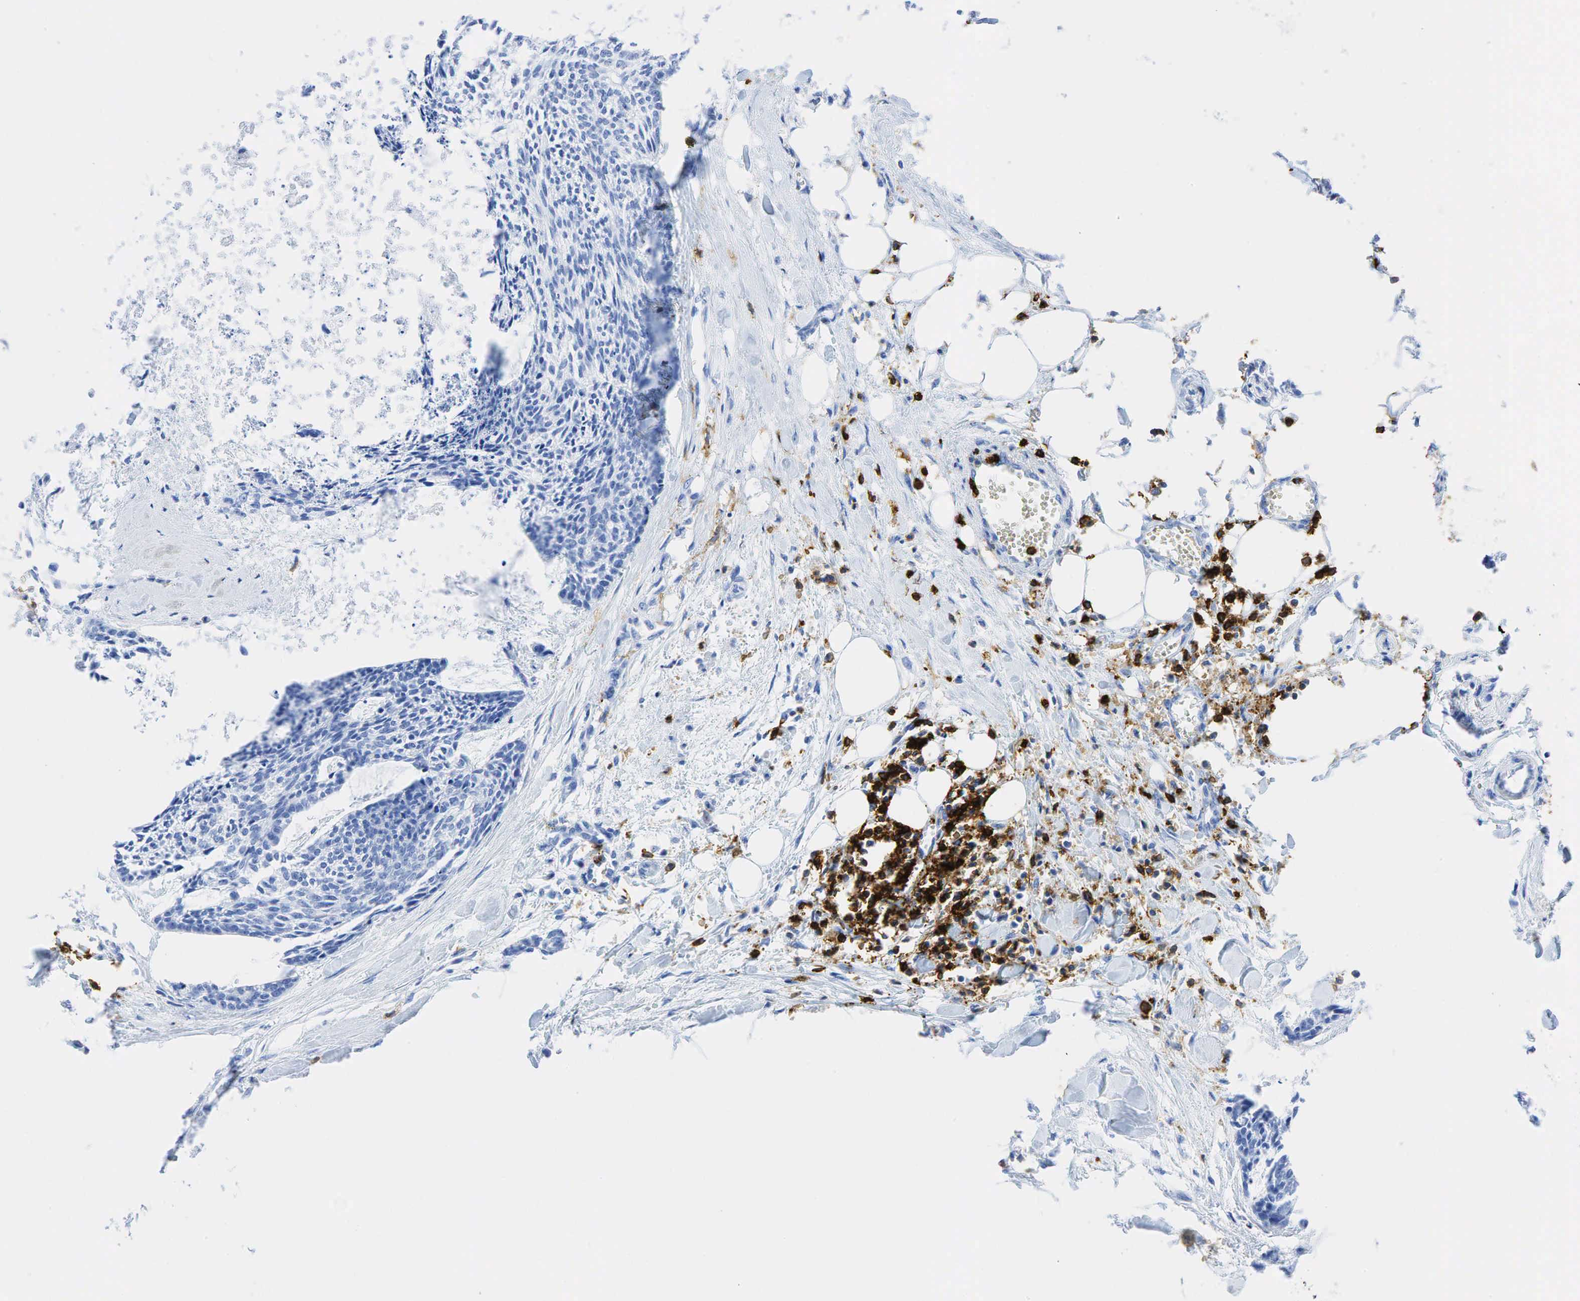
{"staining": {"intensity": "negative", "quantity": "none", "location": "none"}, "tissue": "head and neck cancer", "cell_type": "Tumor cells", "image_type": "cancer", "snomed": [{"axis": "morphology", "description": "Squamous cell carcinoma, NOS"}, {"axis": "topography", "description": "Salivary gland"}, {"axis": "topography", "description": "Head-Neck"}], "caption": "Tumor cells are negative for brown protein staining in head and neck cancer (squamous cell carcinoma). (DAB immunohistochemistry visualized using brightfield microscopy, high magnification).", "gene": "PTPRC", "patient": {"sex": "male", "age": 70}}